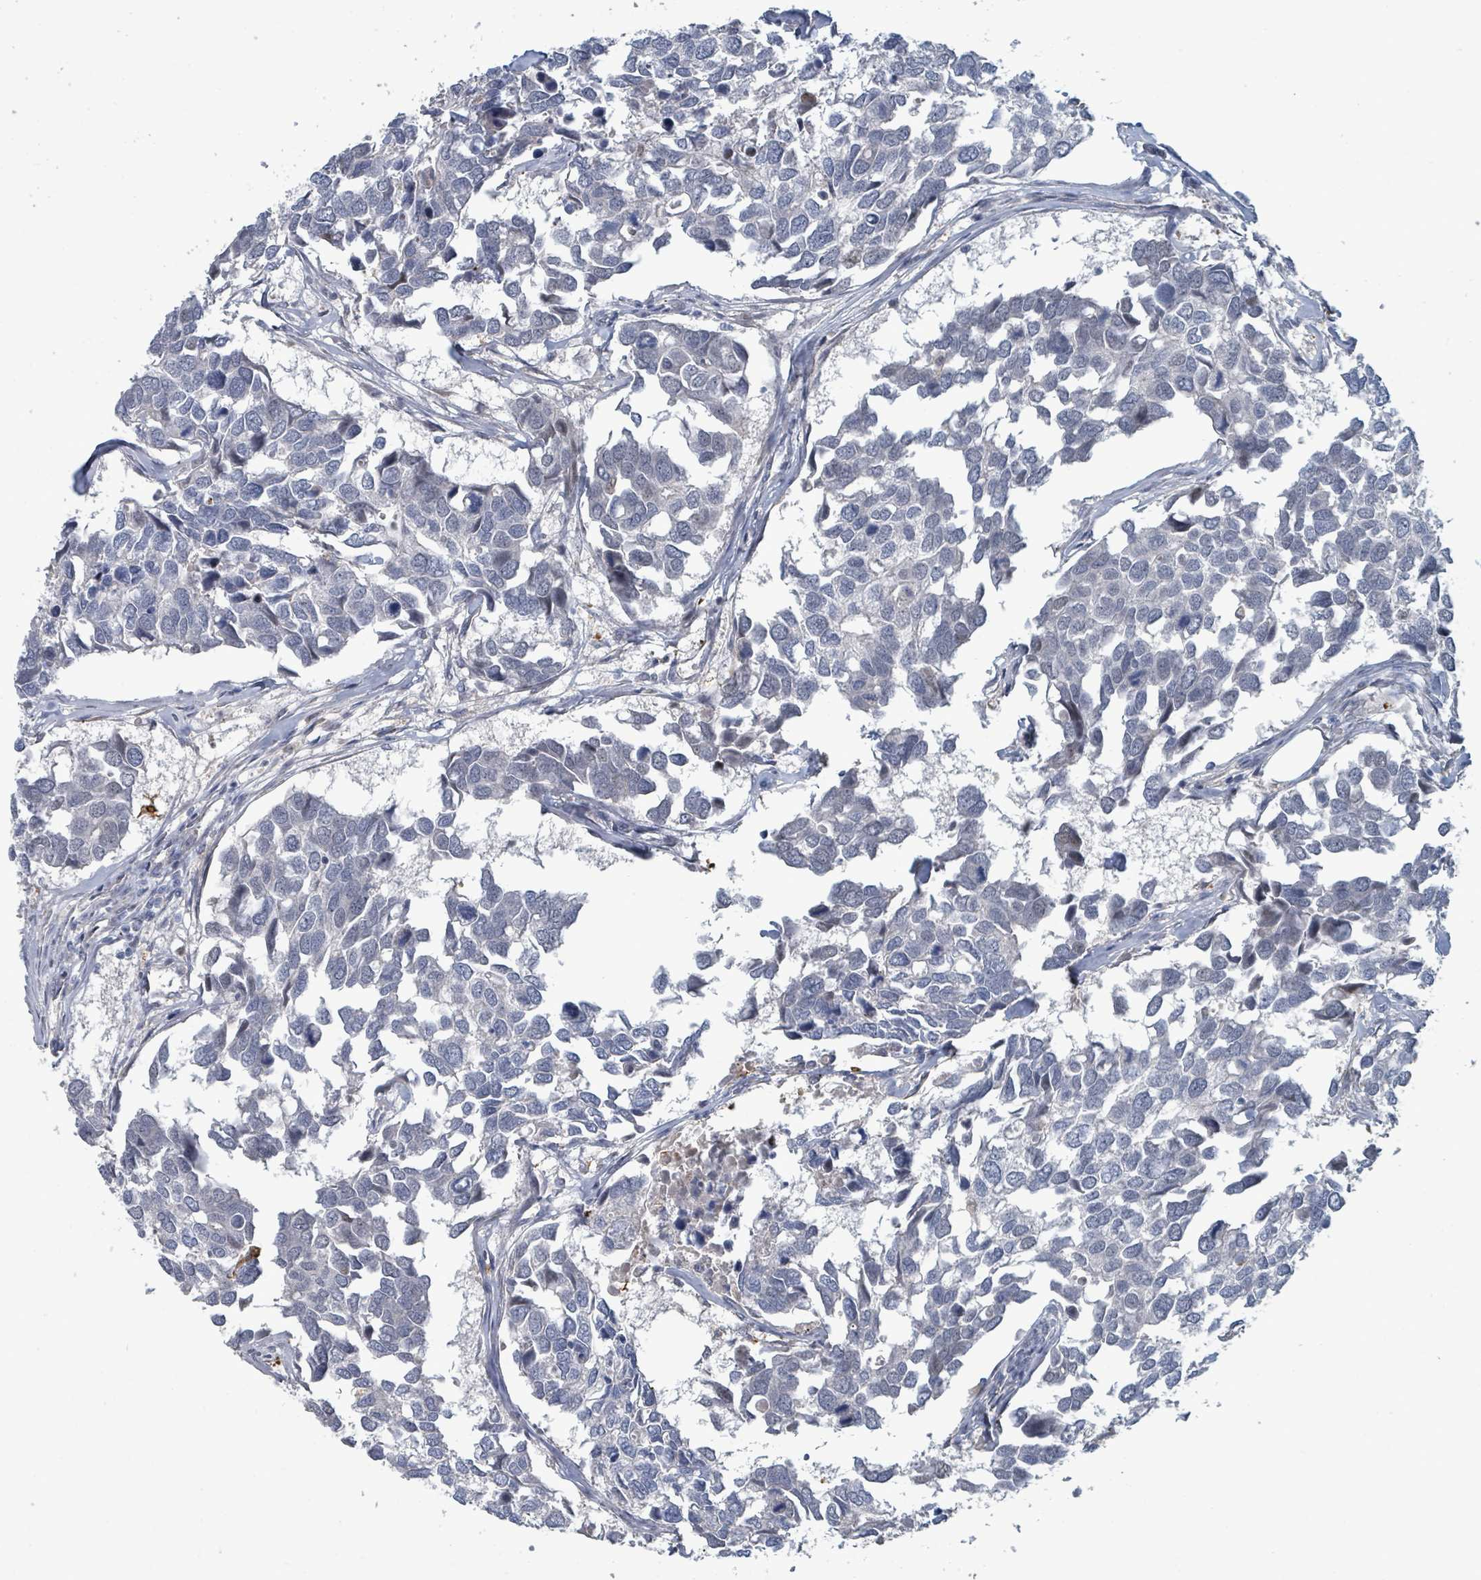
{"staining": {"intensity": "negative", "quantity": "none", "location": "none"}, "tissue": "breast cancer", "cell_type": "Tumor cells", "image_type": "cancer", "snomed": [{"axis": "morphology", "description": "Duct carcinoma"}, {"axis": "topography", "description": "Breast"}], "caption": "Breast cancer stained for a protein using immunohistochemistry (IHC) exhibits no positivity tumor cells.", "gene": "TRDMT1", "patient": {"sex": "female", "age": 83}}